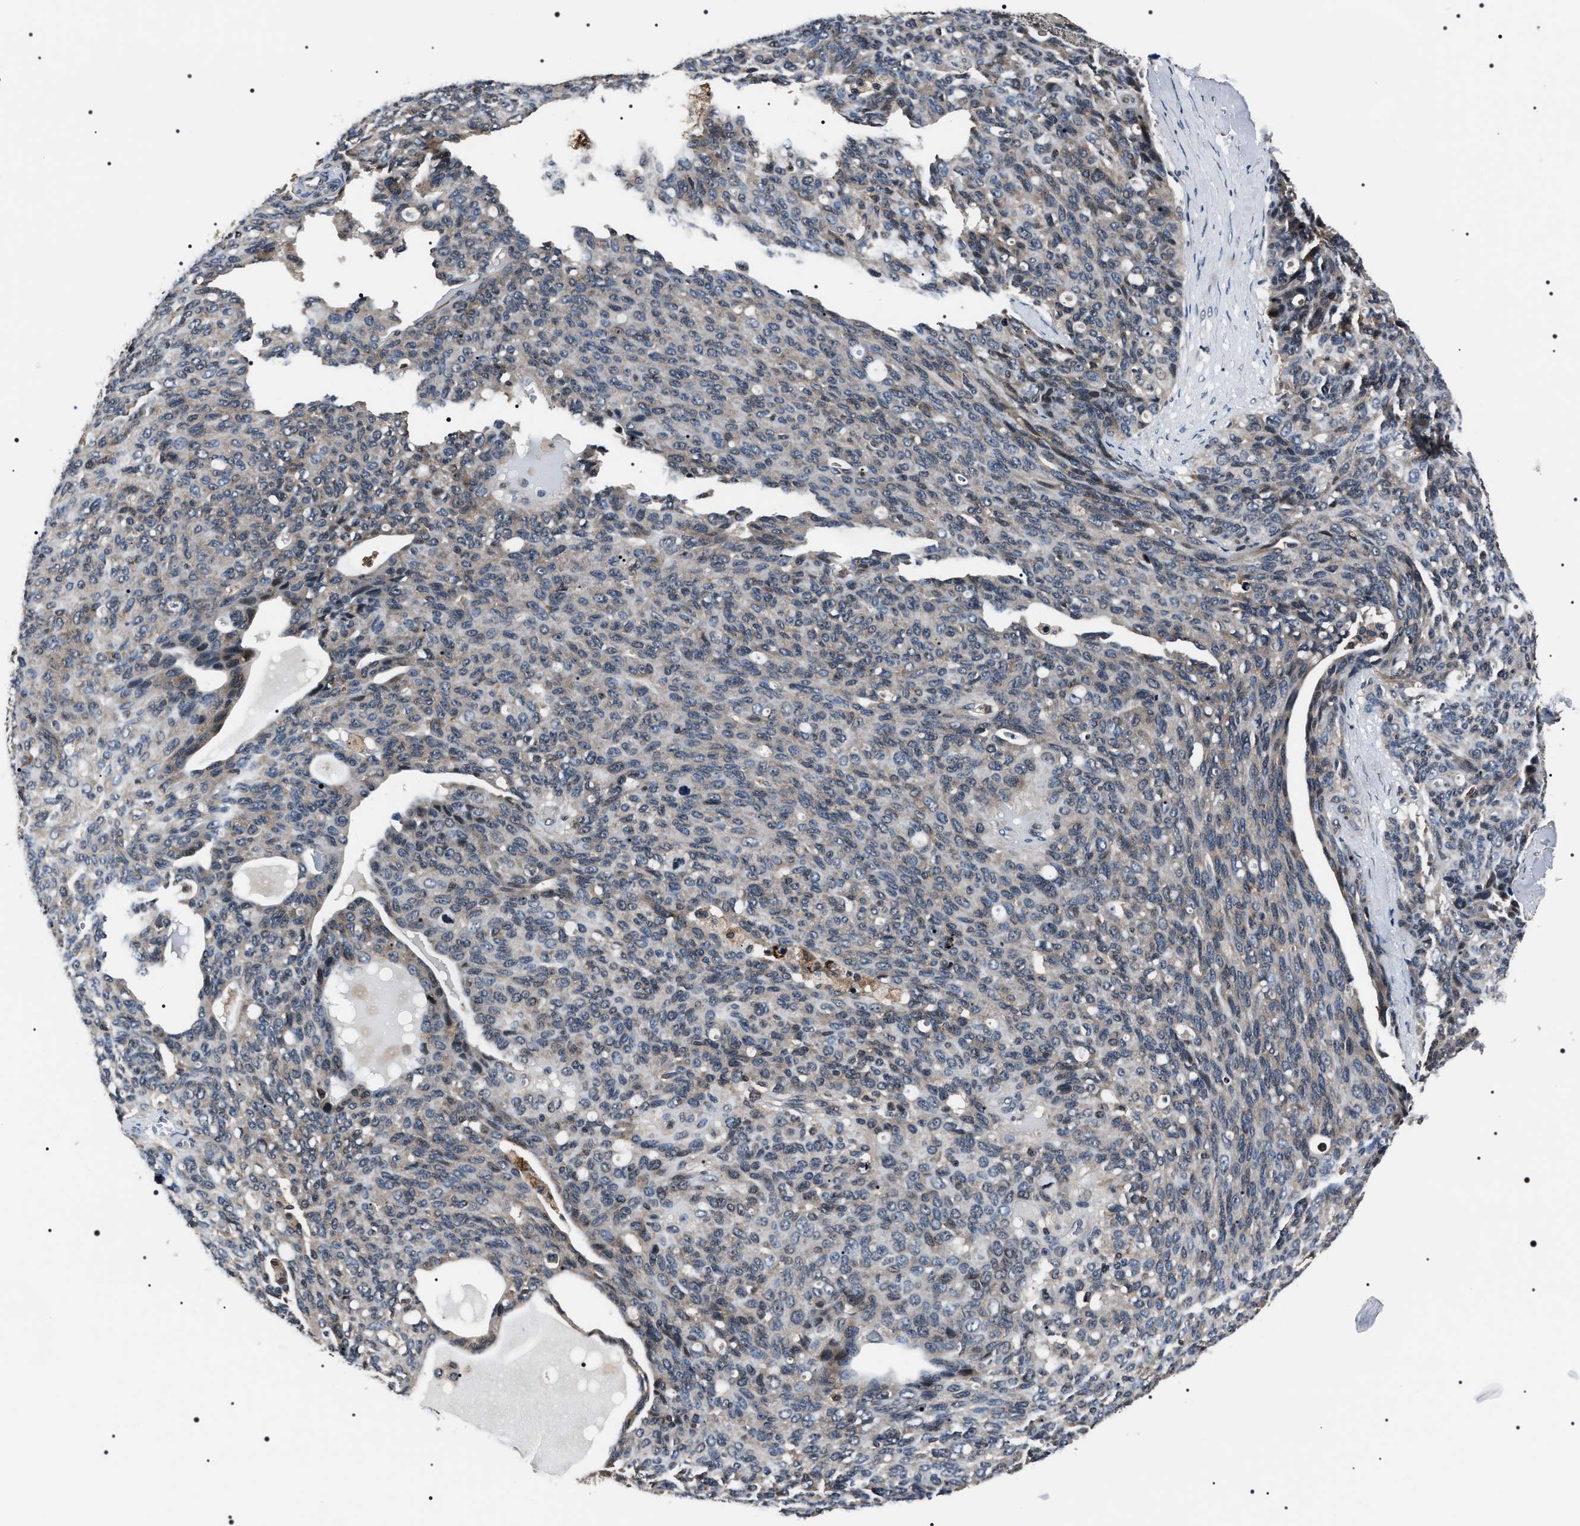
{"staining": {"intensity": "negative", "quantity": "none", "location": "none"}, "tissue": "ovarian cancer", "cell_type": "Tumor cells", "image_type": "cancer", "snomed": [{"axis": "morphology", "description": "Carcinoma, endometroid"}, {"axis": "topography", "description": "Ovary"}], "caption": "Immunohistochemistry (IHC) histopathology image of neoplastic tissue: human ovarian cancer (endometroid carcinoma) stained with DAB (3,3'-diaminobenzidine) demonstrates no significant protein staining in tumor cells.", "gene": "SIPA1", "patient": {"sex": "female", "age": 60}}